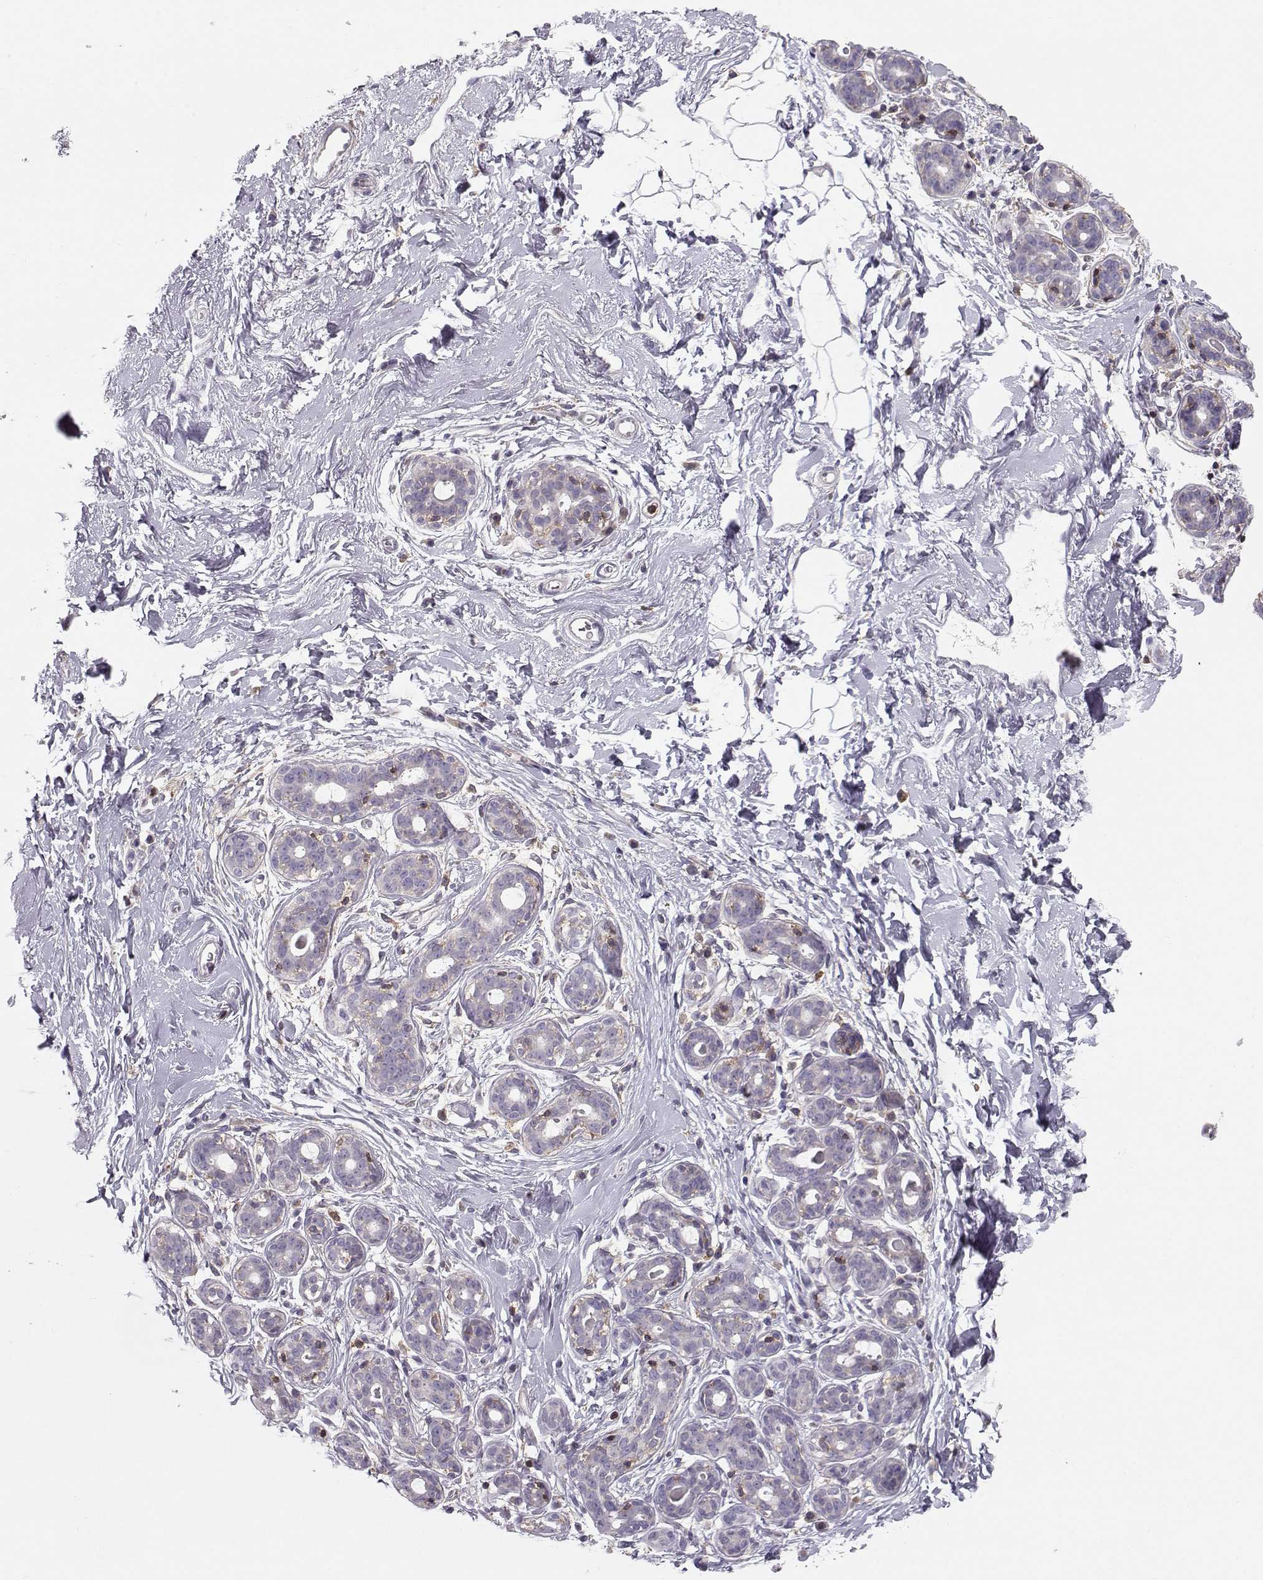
{"staining": {"intensity": "negative", "quantity": "none", "location": "none"}, "tissue": "breast", "cell_type": "Adipocytes", "image_type": "normal", "snomed": [{"axis": "morphology", "description": "Normal tissue, NOS"}, {"axis": "topography", "description": "Breast"}], "caption": "Immunohistochemistry photomicrograph of normal breast: human breast stained with DAB shows no significant protein staining in adipocytes.", "gene": "ZBTB32", "patient": {"sex": "female", "age": 43}}